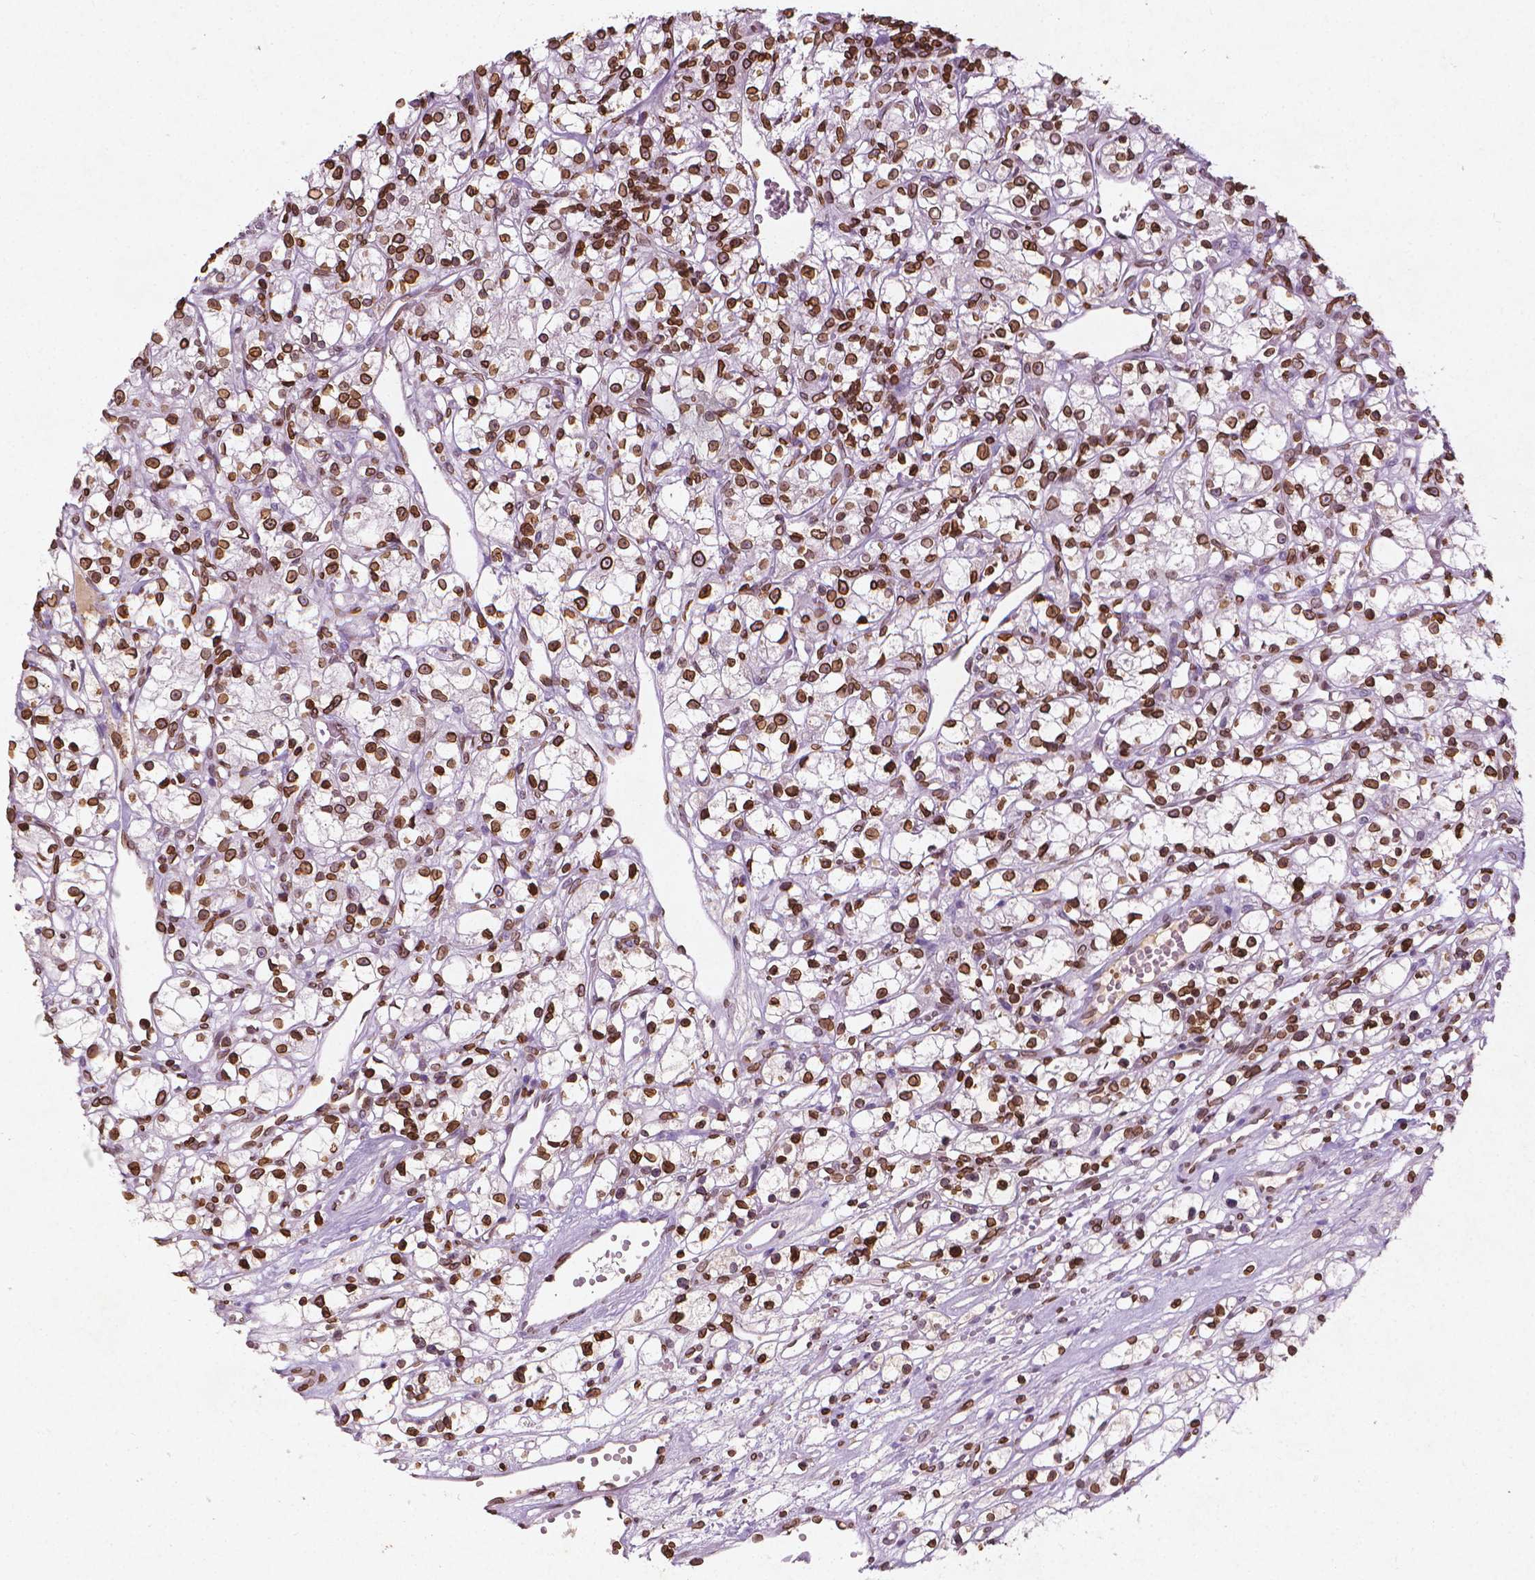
{"staining": {"intensity": "strong", "quantity": ">75%", "location": "cytoplasmic/membranous,nuclear"}, "tissue": "renal cancer", "cell_type": "Tumor cells", "image_type": "cancer", "snomed": [{"axis": "morphology", "description": "Adenocarcinoma, NOS"}, {"axis": "topography", "description": "Kidney"}], "caption": "High-magnification brightfield microscopy of adenocarcinoma (renal) stained with DAB (3,3'-diaminobenzidine) (brown) and counterstained with hematoxylin (blue). tumor cells exhibit strong cytoplasmic/membranous and nuclear staining is appreciated in approximately>75% of cells. (Brightfield microscopy of DAB IHC at high magnification).", "gene": "LMNB1", "patient": {"sex": "female", "age": 59}}